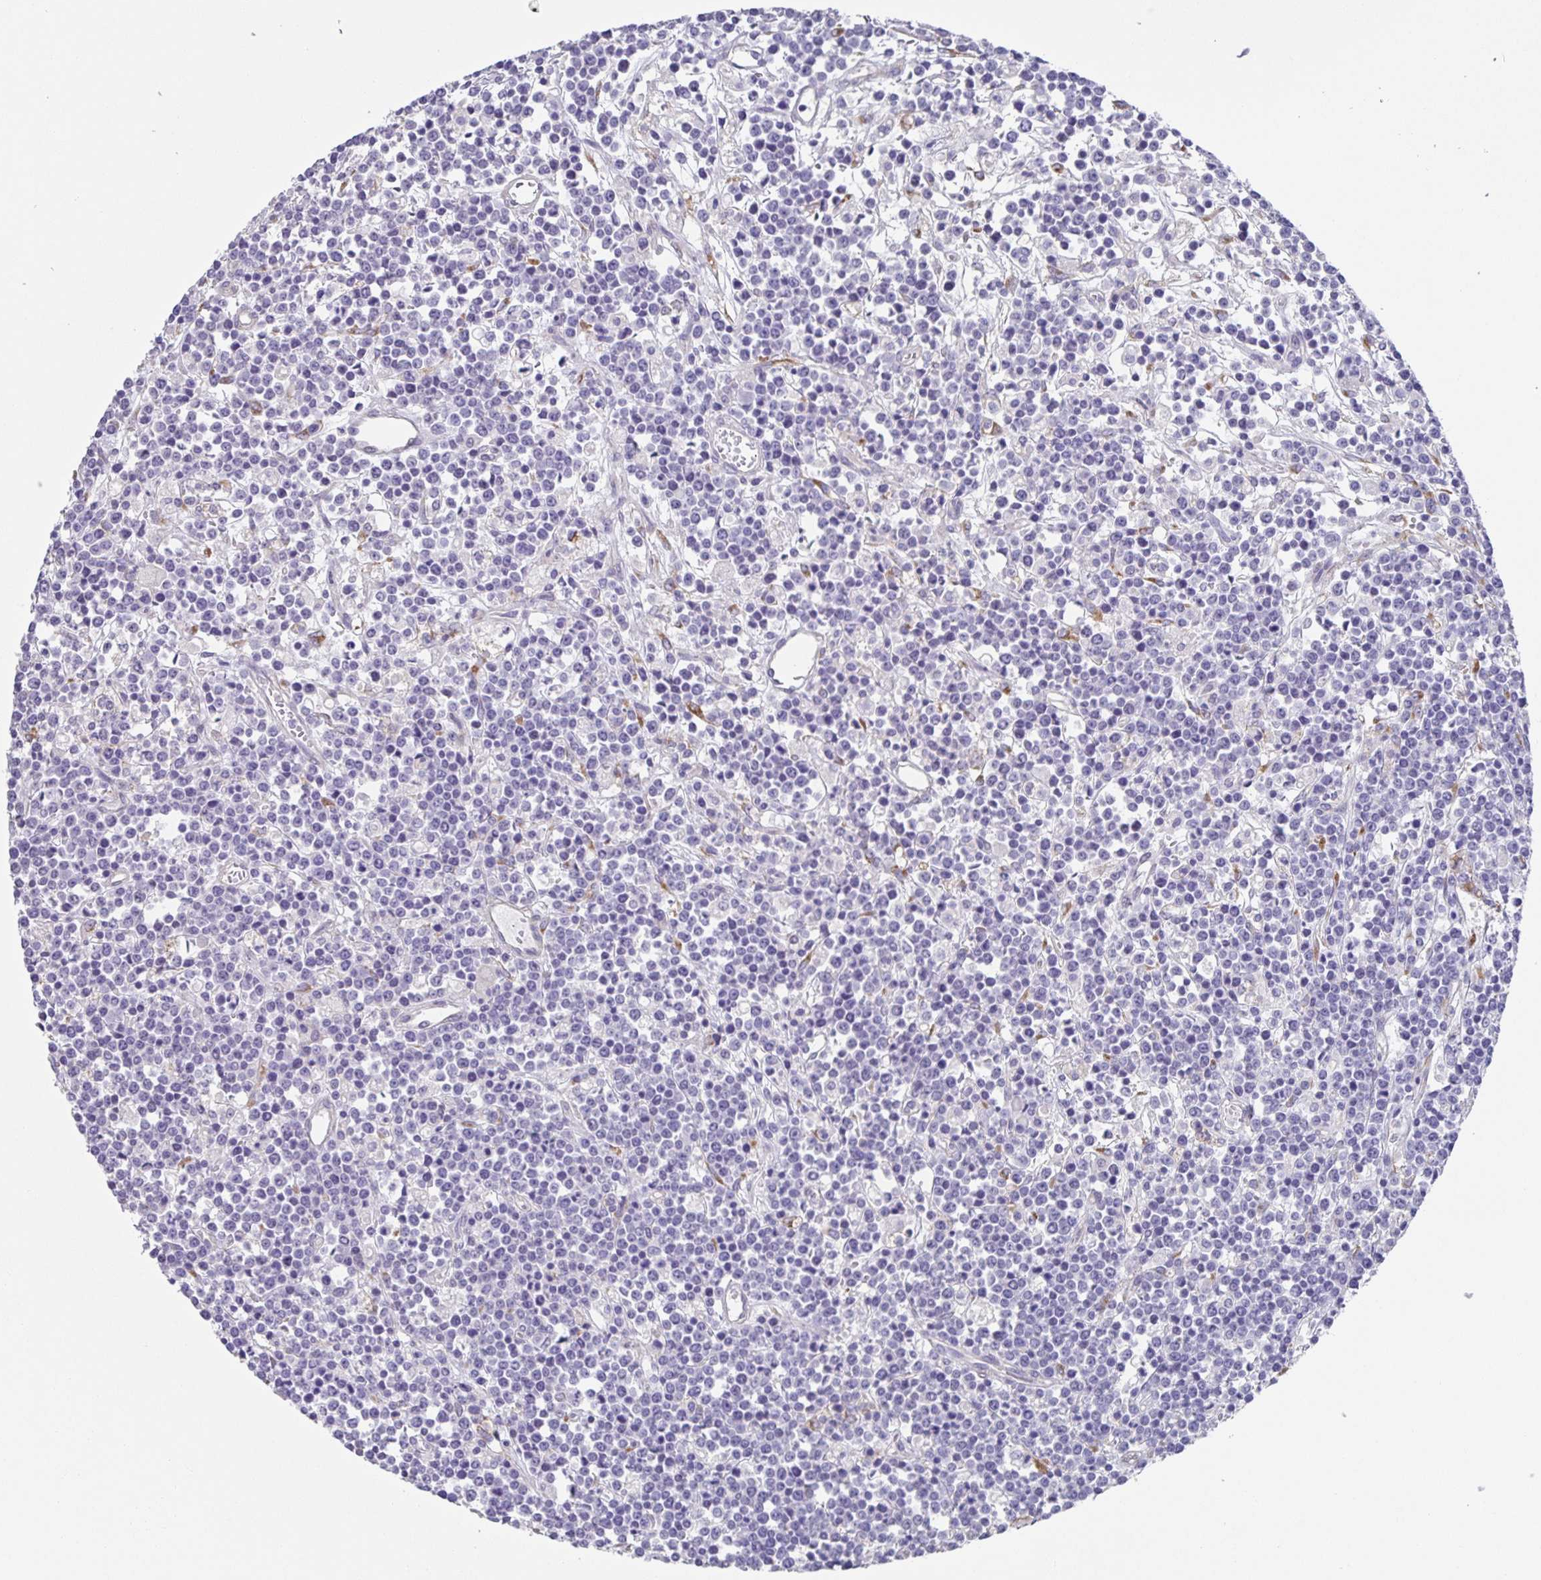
{"staining": {"intensity": "negative", "quantity": "none", "location": "none"}, "tissue": "lymphoma", "cell_type": "Tumor cells", "image_type": "cancer", "snomed": [{"axis": "morphology", "description": "Malignant lymphoma, non-Hodgkin's type, High grade"}, {"axis": "topography", "description": "Ovary"}], "caption": "This is an immunohistochemistry (IHC) histopathology image of lymphoma. There is no expression in tumor cells.", "gene": "PRR36", "patient": {"sex": "female", "age": 56}}